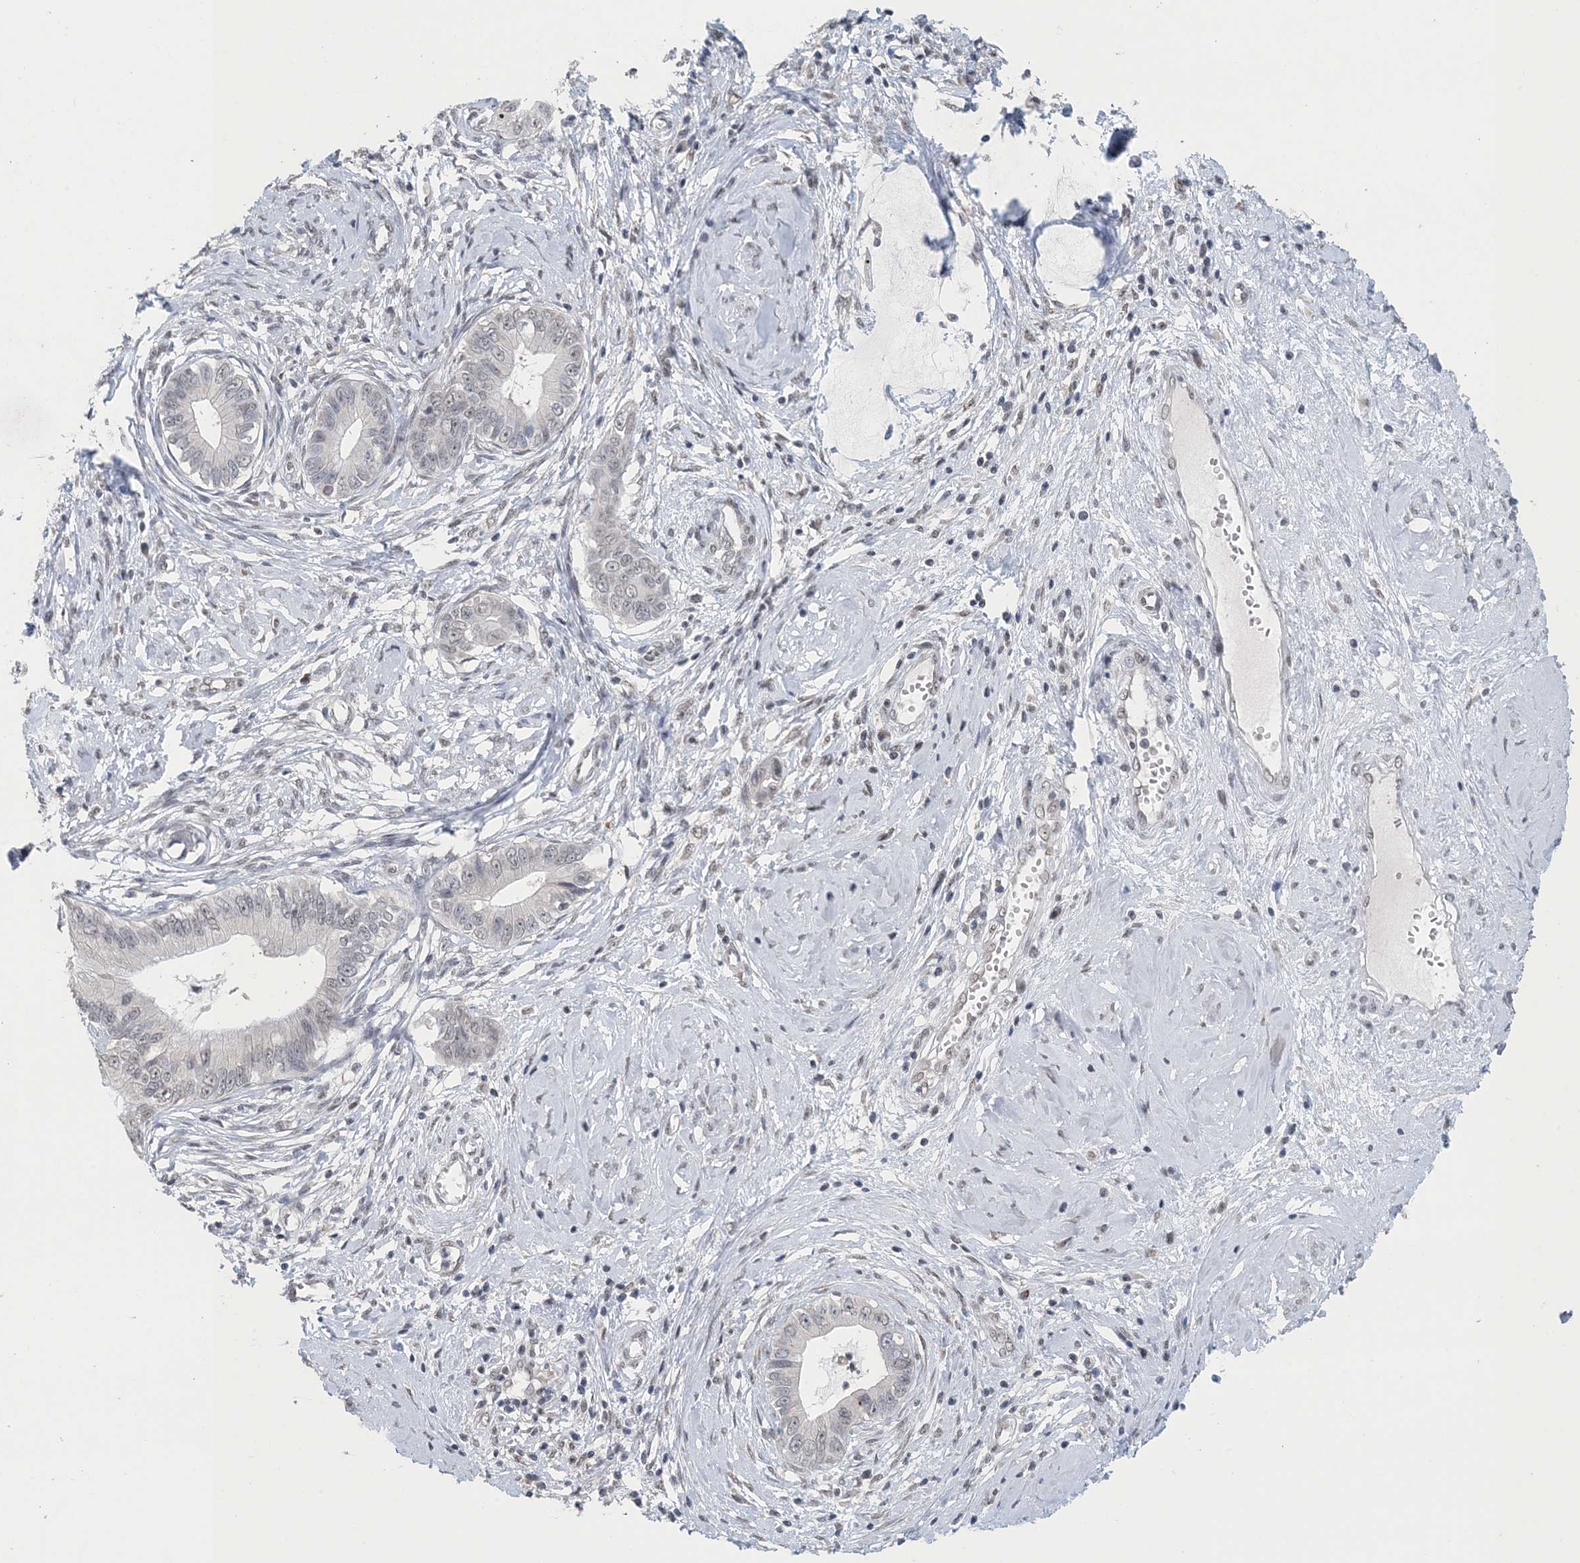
{"staining": {"intensity": "negative", "quantity": "none", "location": "none"}, "tissue": "cervical cancer", "cell_type": "Tumor cells", "image_type": "cancer", "snomed": [{"axis": "morphology", "description": "Adenocarcinoma, NOS"}, {"axis": "topography", "description": "Cervix"}], "caption": "DAB (3,3'-diaminobenzidine) immunohistochemical staining of cervical adenocarcinoma exhibits no significant expression in tumor cells.", "gene": "MBD2", "patient": {"sex": "female", "age": 44}}